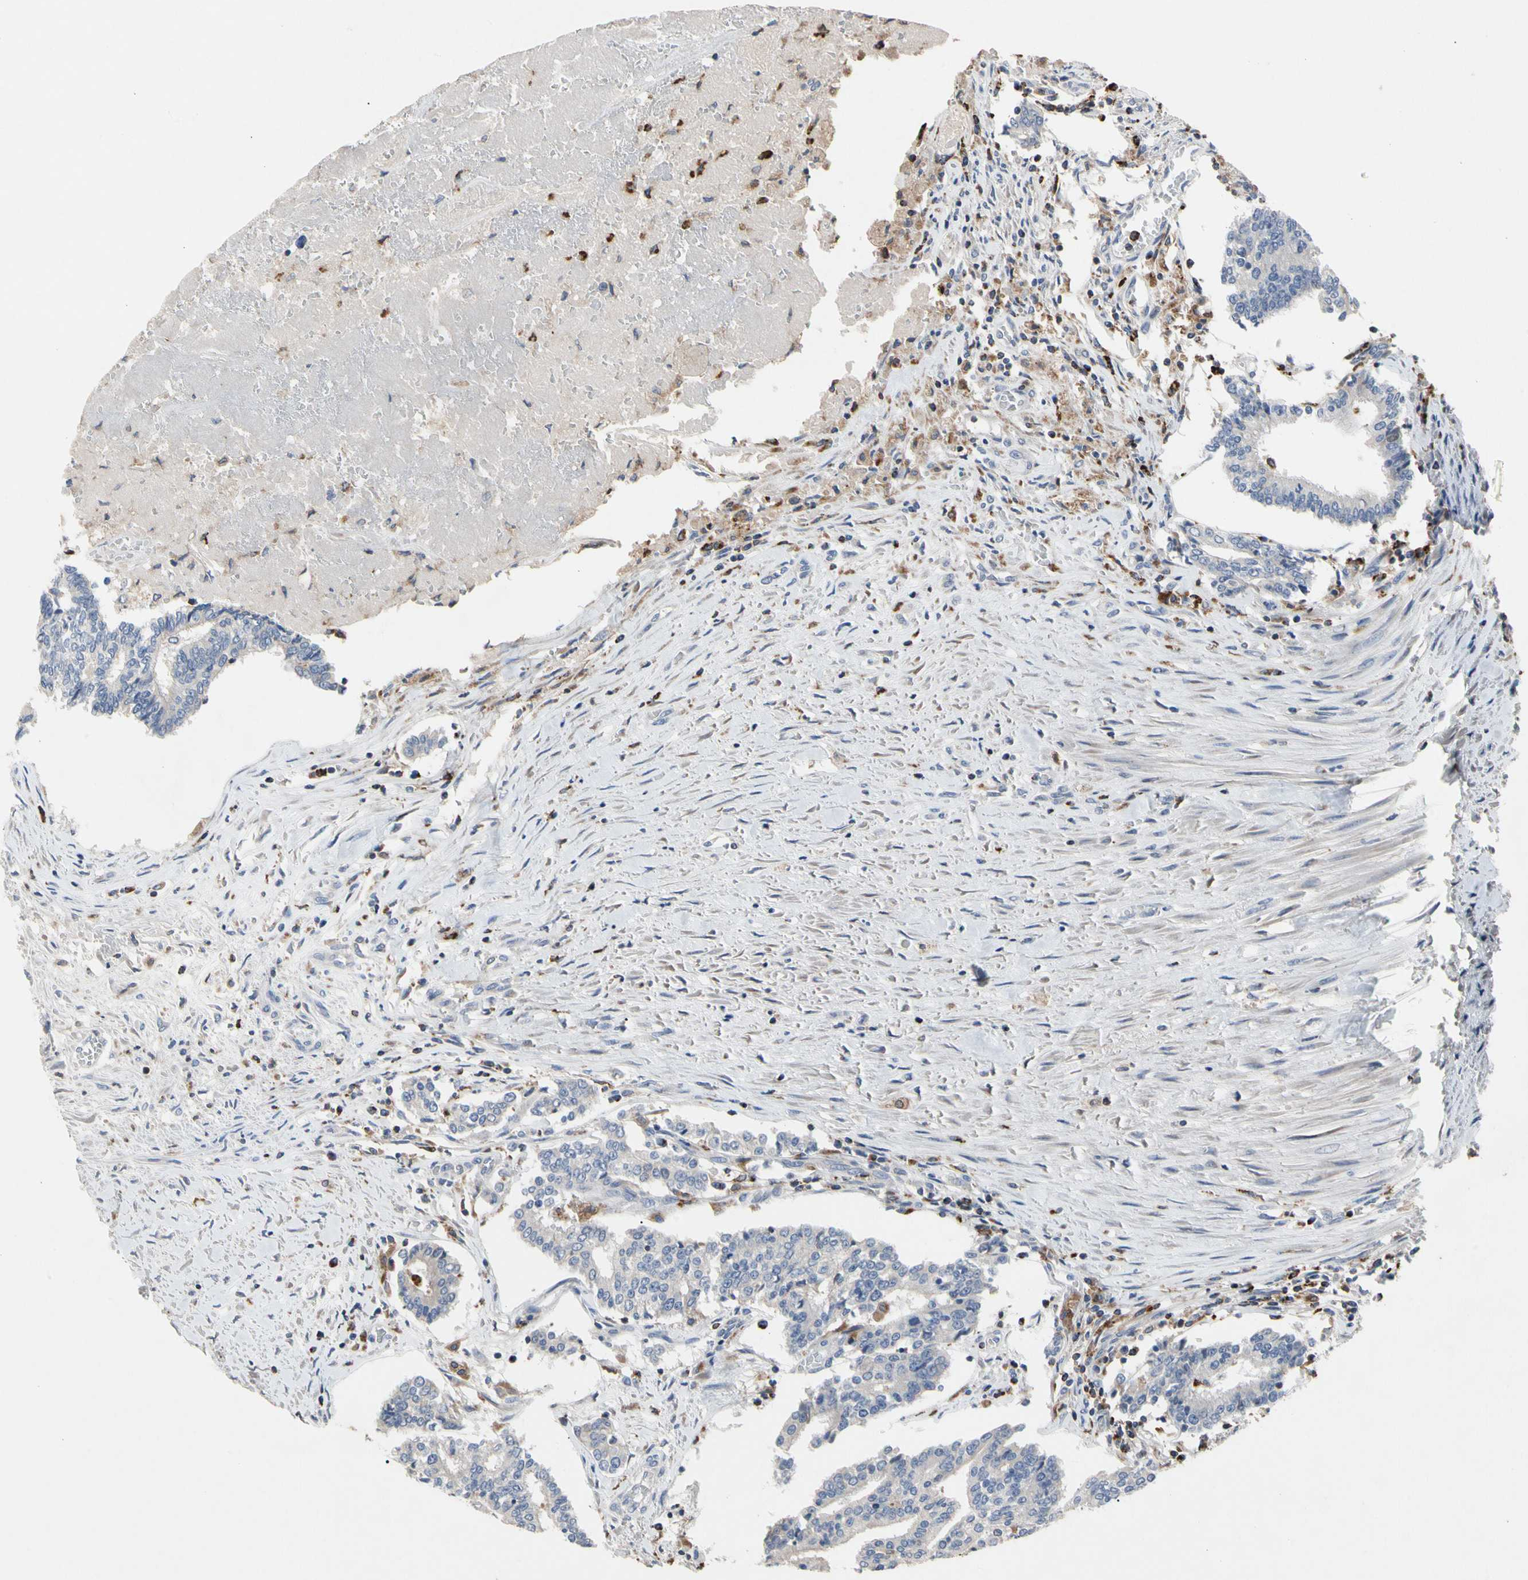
{"staining": {"intensity": "negative", "quantity": "none", "location": "none"}, "tissue": "prostate cancer", "cell_type": "Tumor cells", "image_type": "cancer", "snomed": [{"axis": "morphology", "description": "Adenocarcinoma, High grade"}, {"axis": "topography", "description": "Prostate"}], "caption": "Tumor cells show no significant protein positivity in high-grade adenocarcinoma (prostate). Nuclei are stained in blue.", "gene": "ADA2", "patient": {"sex": "male", "age": 55}}